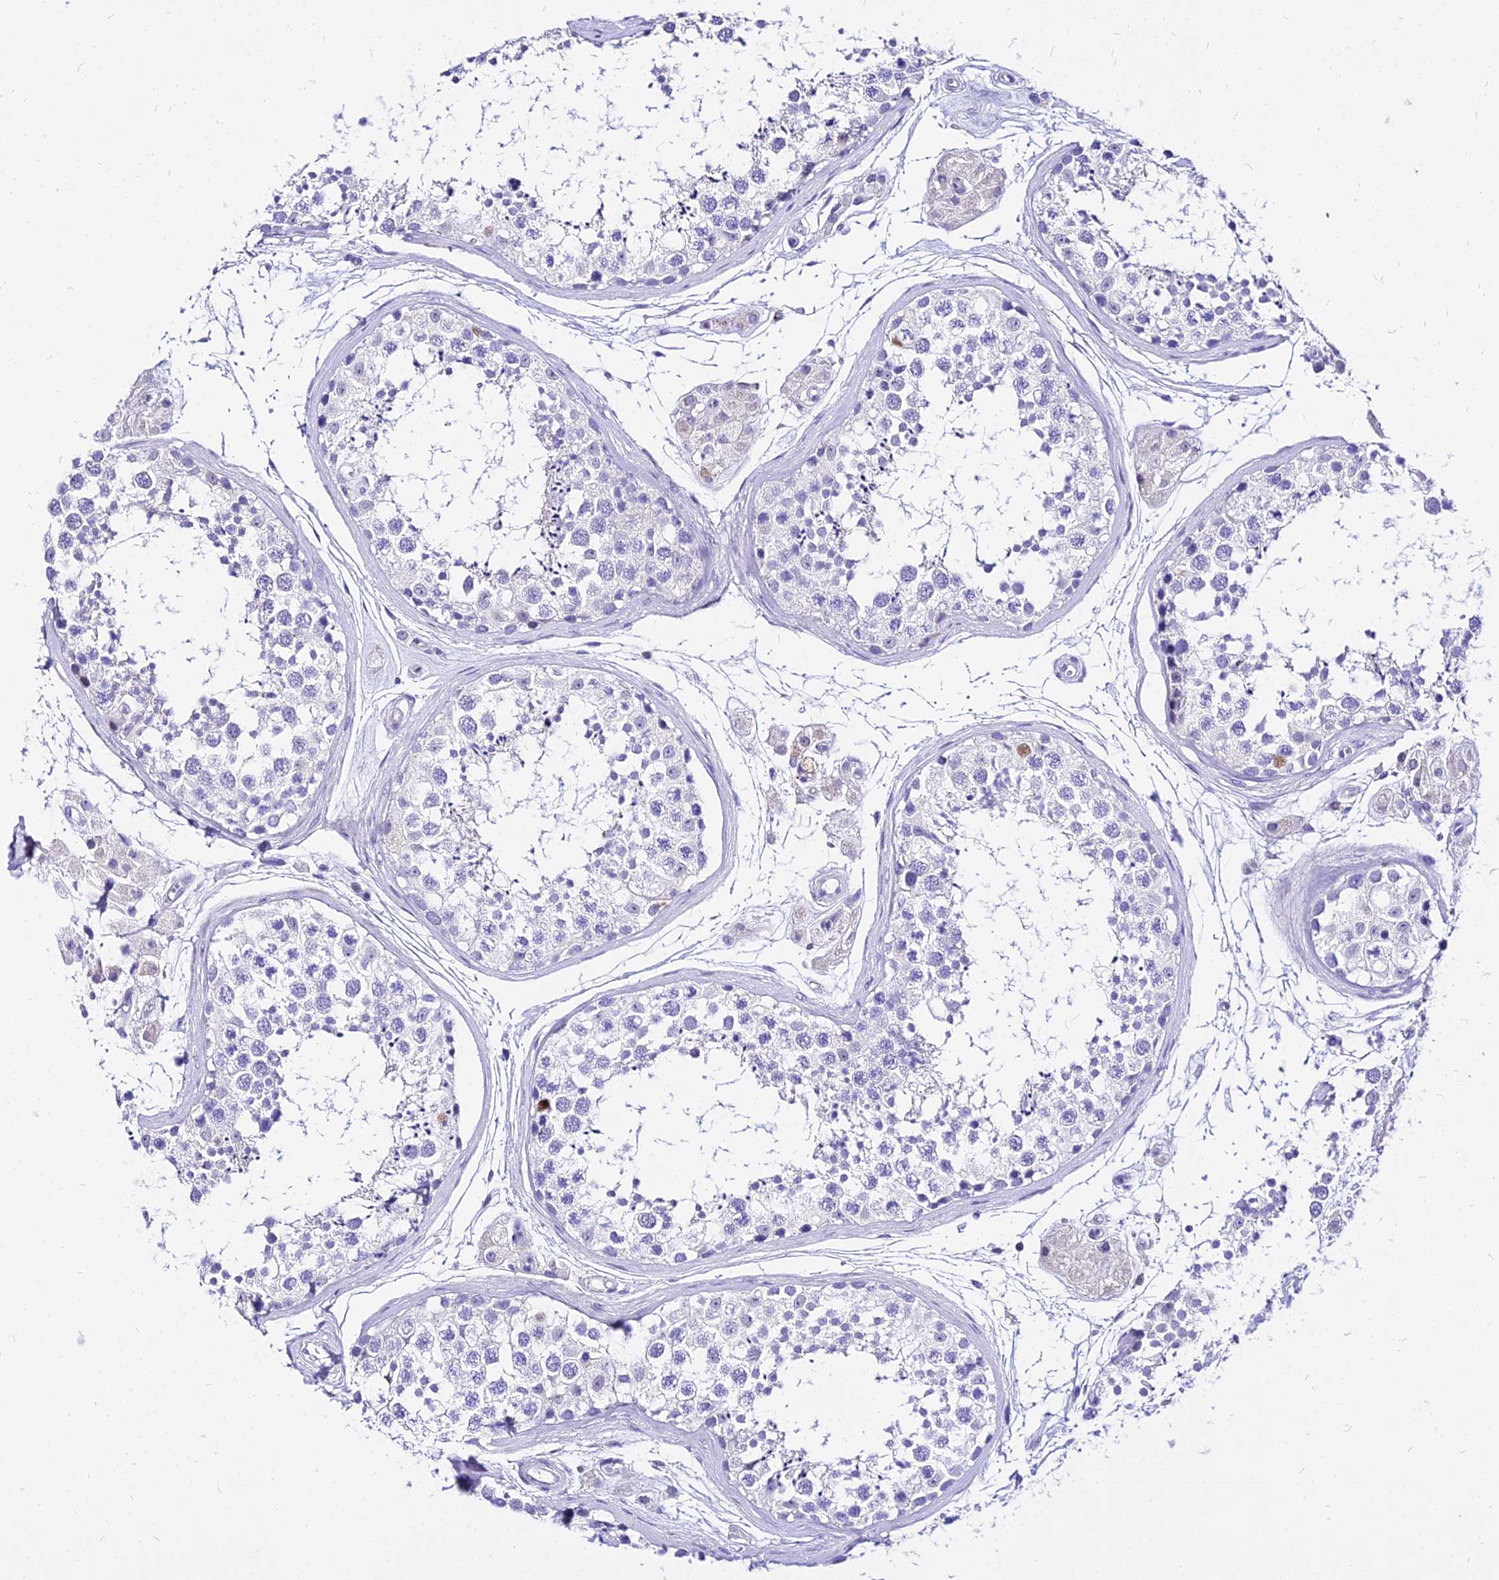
{"staining": {"intensity": "negative", "quantity": "none", "location": "none"}, "tissue": "testis", "cell_type": "Cells in seminiferous ducts", "image_type": "normal", "snomed": [{"axis": "morphology", "description": "Normal tissue, NOS"}, {"axis": "topography", "description": "Testis"}], "caption": "The histopathology image demonstrates no significant expression in cells in seminiferous ducts of testis.", "gene": "CARD18", "patient": {"sex": "male", "age": 56}}